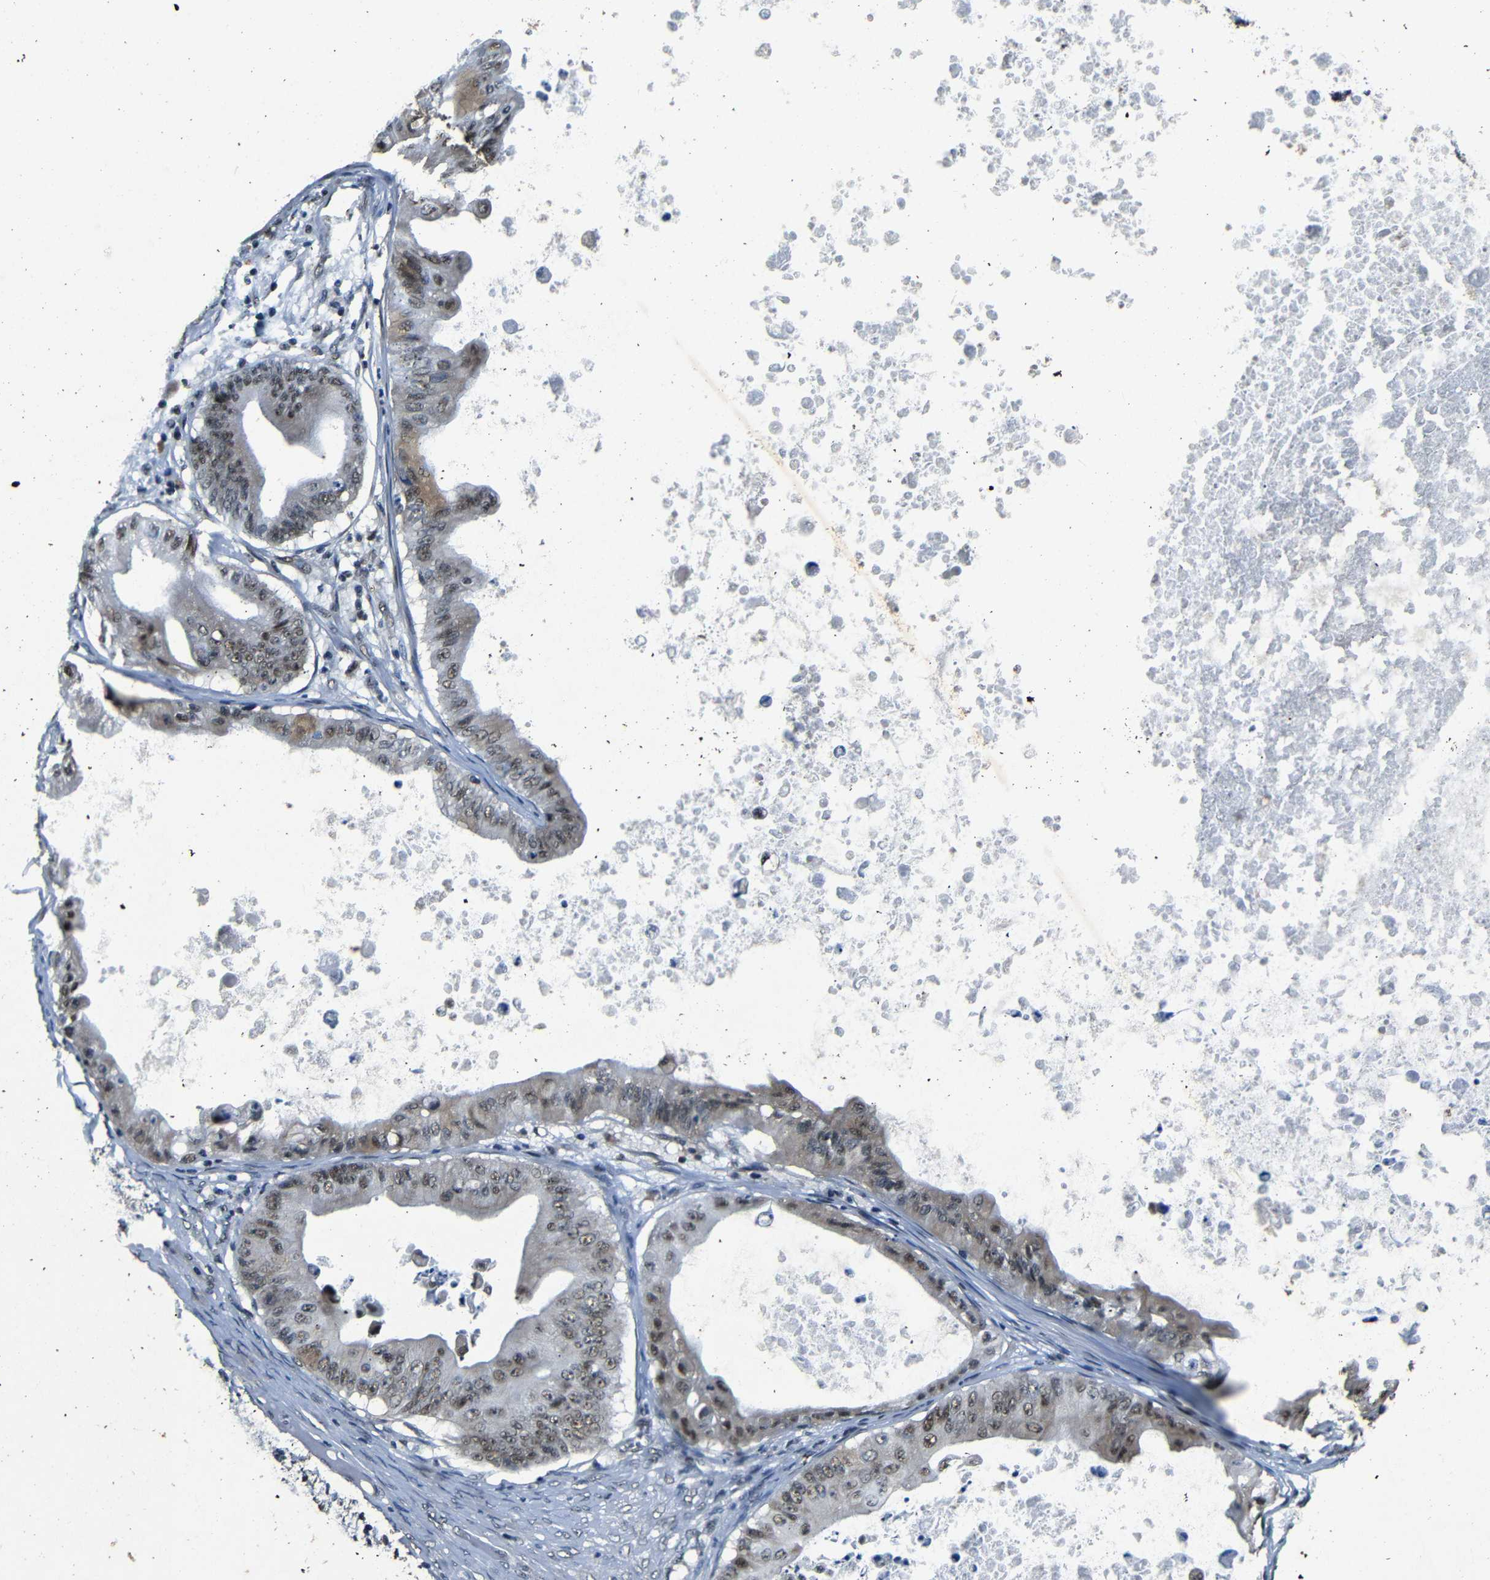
{"staining": {"intensity": "moderate", "quantity": ">75%", "location": "nuclear"}, "tissue": "ovarian cancer", "cell_type": "Tumor cells", "image_type": "cancer", "snomed": [{"axis": "morphology", "description": "Cystadenocarcinoma, mucinous, NOS"}, {"axis": "topography", "description": "Ovary"}], "caption": "This is an image of immunohistochemistry staining of ovarian cancer (mucinous cystadenocarcinoma), which shows moderate positivity in the nuclear of tumor cells.", "gene": "FOXD4", "patient": {"sex": "female", "age": 37}}